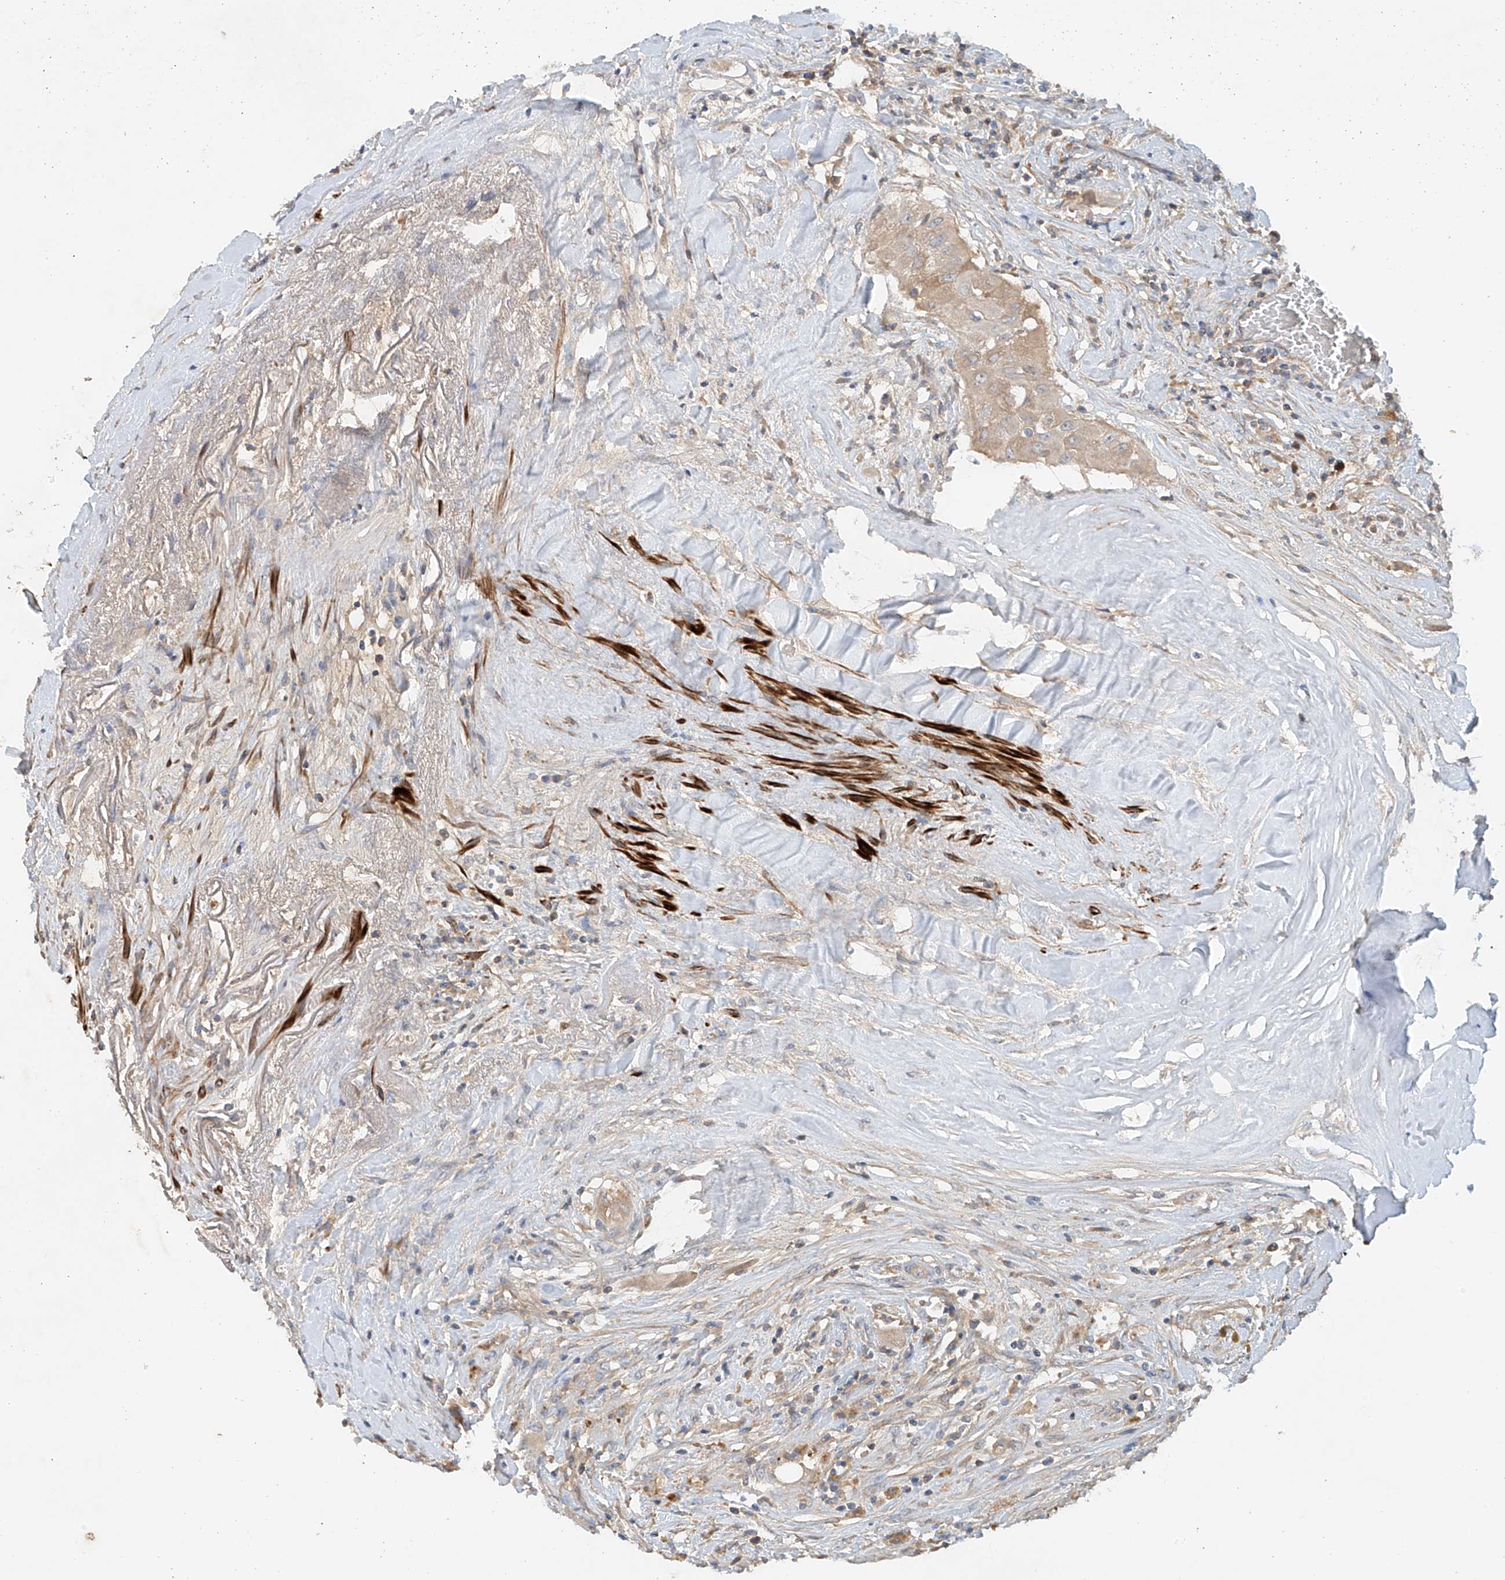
{"staining": {"intensity": "weak", "quantity": "<25%", "location": "cytoplasmic/membranous"}, "tissue": "thyroid cancer", "cell_type": "Tumor cells", "image_type": "cancer", "snomed": [{"axis": "morphology", "description": "Papillary adenocarcinoma, NOS"}, {"axis": "topography", "description": "Thyroid gland"}], "caption": "Image shows no significant protein positivity in tumor cells of thyroid cancer (papillary adenocarcinoma). (DAB (3,3'-diaminobenzidine) immunohistochemistry with hematoxylin counter stain).", "gene": "LYRM9", "patient": {"sex": "female", "age": 59}}